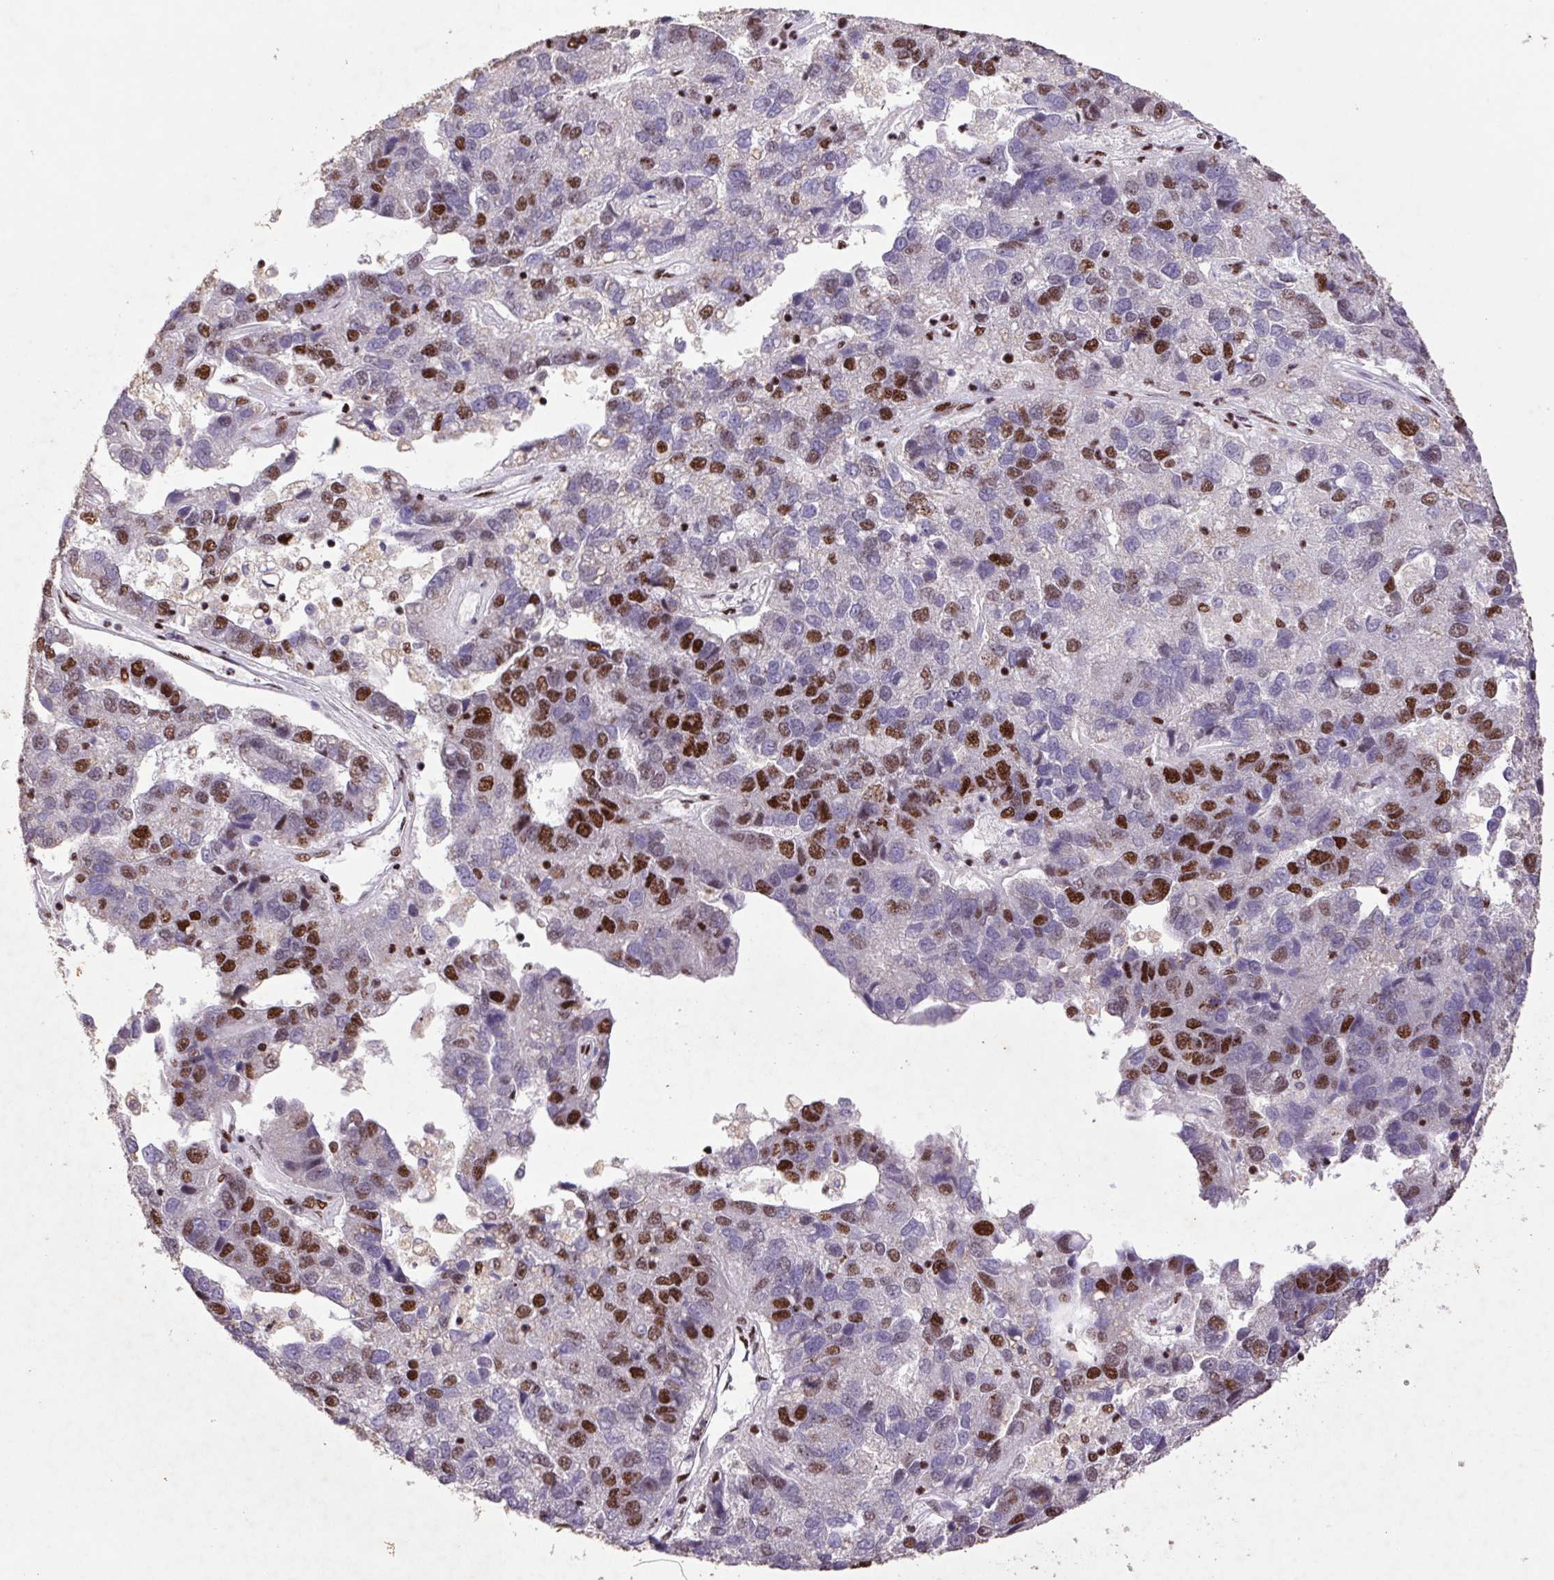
{"staining": {"intensity": "strong", "quantity": "25%-75%", "location": "nuclear"}, "tissue": "pancreatic cancer", "cell_type": "Tumor cells", "image_type": "cancer", "snomed": [{"axis": "morphology", "description": "Adenocarcinoma, NOS"}, {"axis": "topography", "description": "Pancreas"}], "caption": "High-power microscopy captured an immunohistochemistry (IHC) image of pancreatic cancer (adenocarcinoma), revealing strong nuclear positivity in approximately 25%-75% of tumor cells. (brown staining indicates protein expression, while blue staining denotes nuclei).", "gene": "LDLRAD4", "patient": {"sex": "female", "age": 61}}